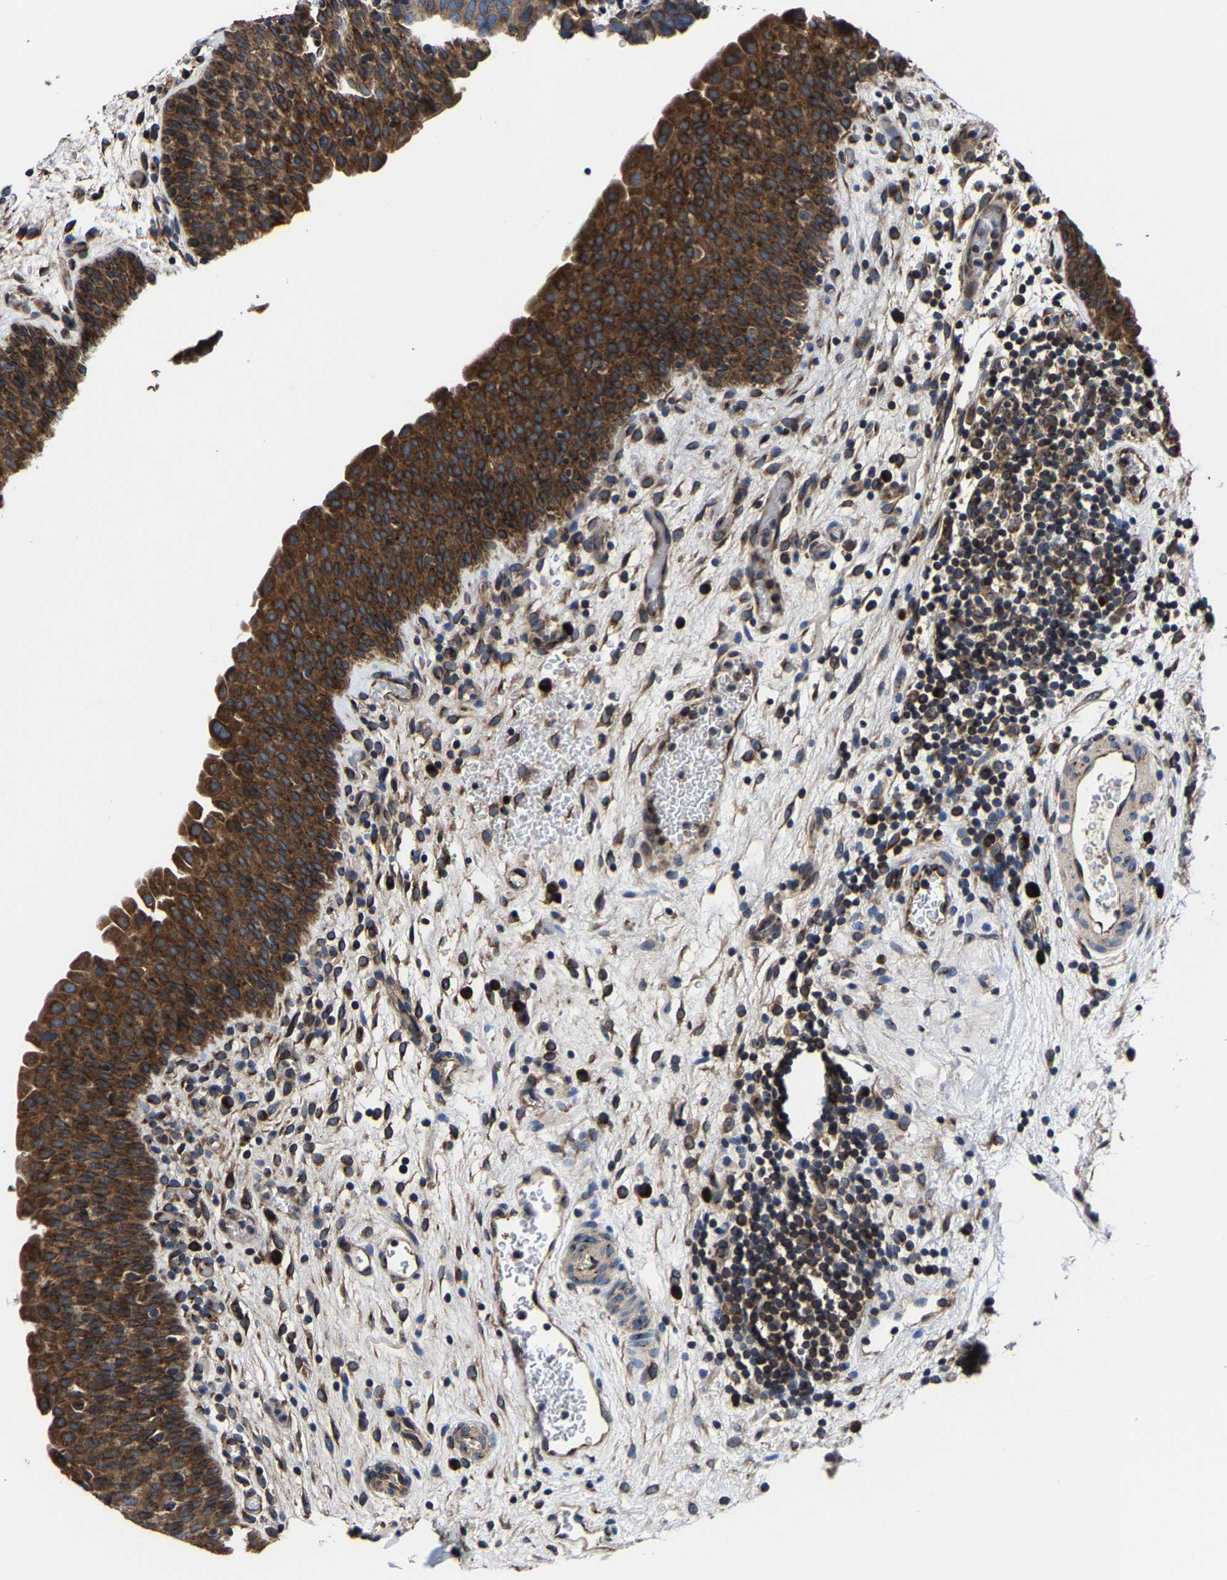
{"staining": {"intensity": "strong", "quantity": ">75%", "location": "cytoplasmic/membranous"}, "tissue": "urinary bladder", "cell_type": "Urothelial cells", "image_type": "normal", "snomed": [{"axis": "morphology", "description": "Normal tissue, NOS"}, {"axis": "topography", "description": "Urinary bladder"}], "caption": "The photomicrograph displays immunohistochemical staining of normal urinary bladder. There is strong cytoplasmic/membranous positivity is seen in approximately >75% of urothelial cells. Ihc stains the protein of interest in brown and the nuclei are stained blue.", "gene": "EBAG9", "patient": {"sex": "male", "age": 37}}